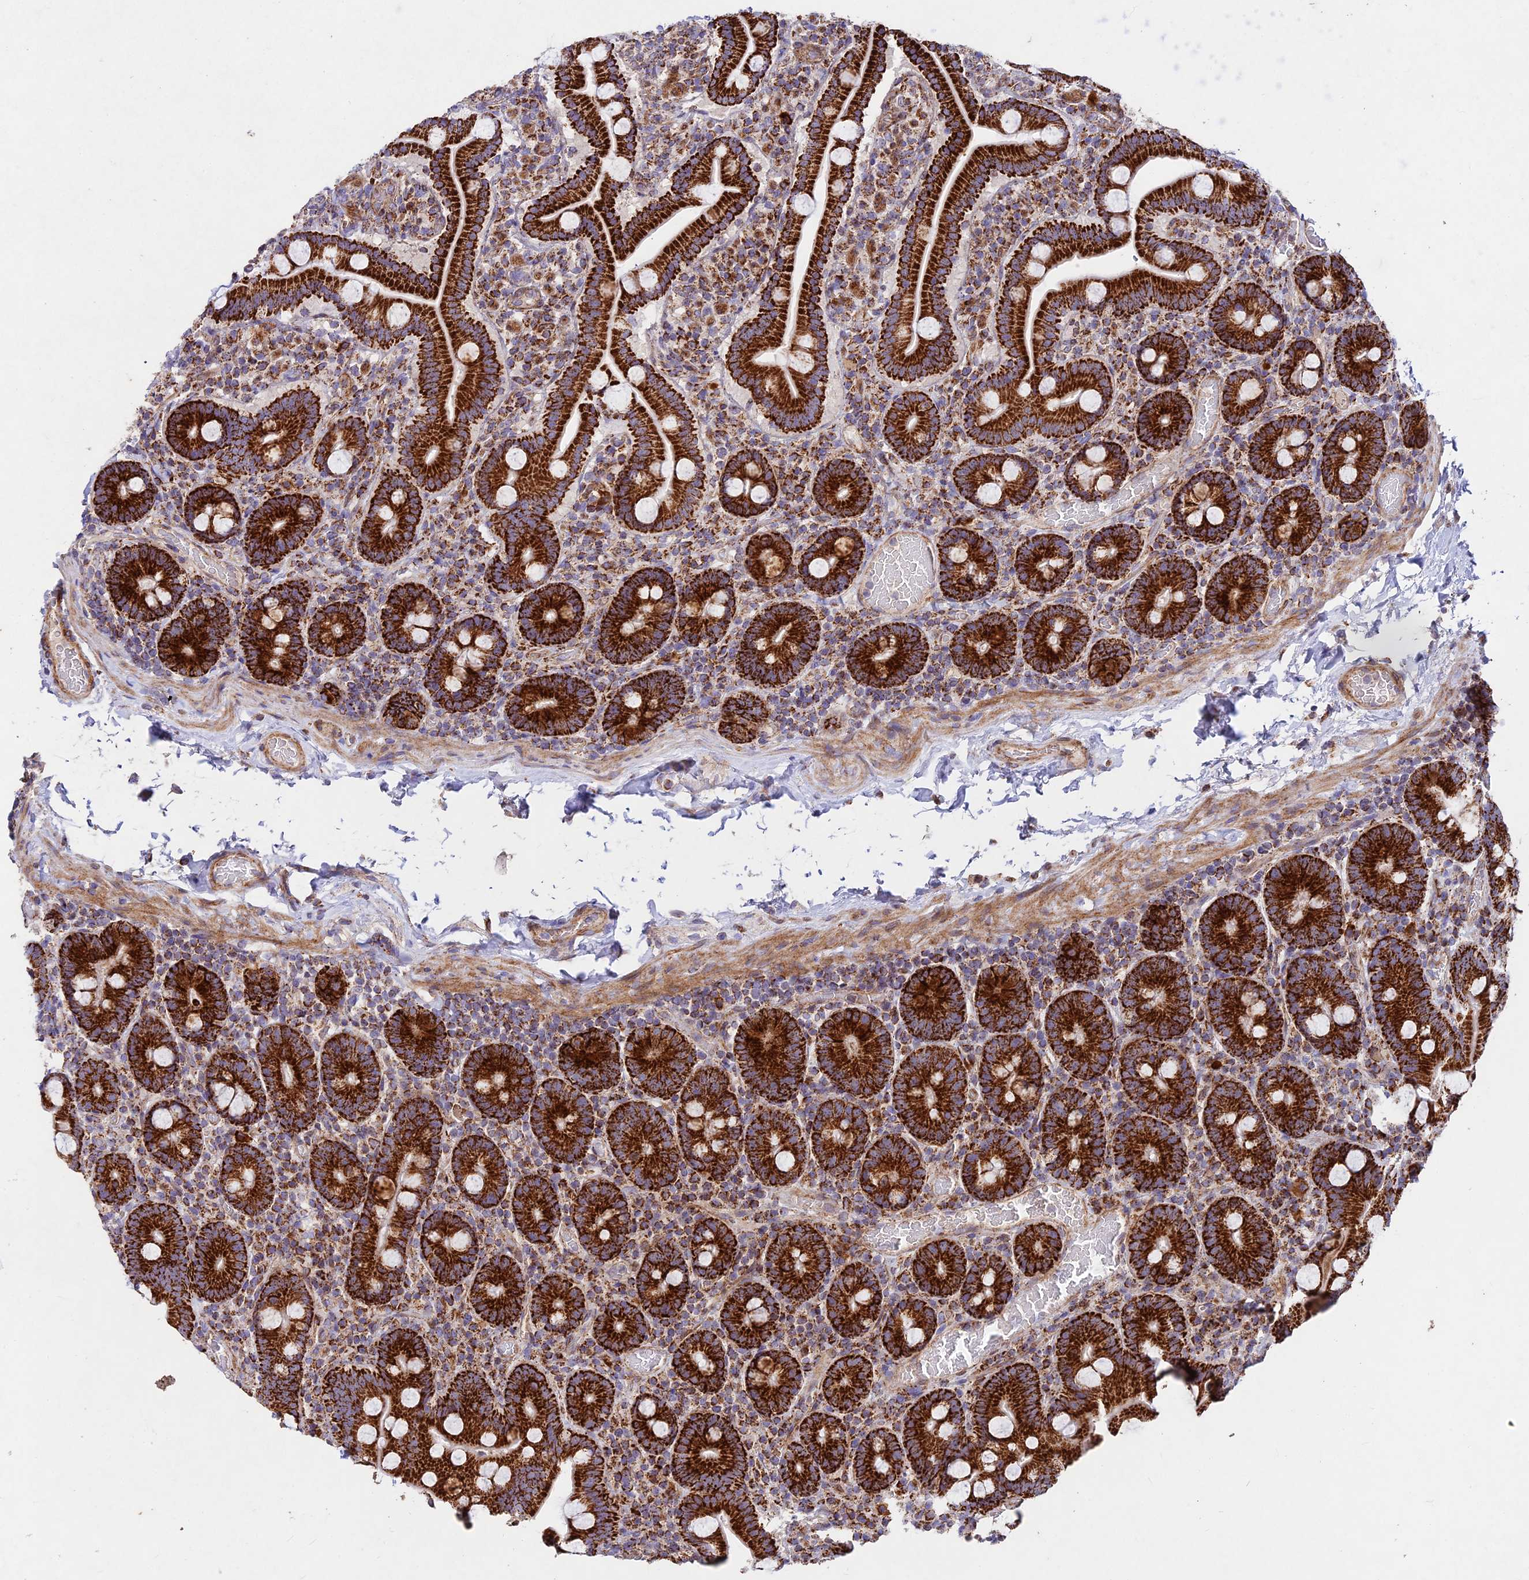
{"staining": {"intensity": "strong", "quantity": ">75%", "location": "cytoplasmic/membranous"}, "tissue": "duodenum", "cell_type": "Glandular cells", "image_type": "normal", "snomed": [{"axis": "morphology", "description": "Normal tissue, NOS"}, {"axis": "topography", "description": "Duodenum"}], "caption": "A photomicrograph showing strong cytoplasmic/membranous positivity in approximately >75% of glandular cells in normal duodenum, as visualized by brown immunohistochemical staining.", "gene": "KHDC3L", "patient": {"sex": "male", "age": 55}}